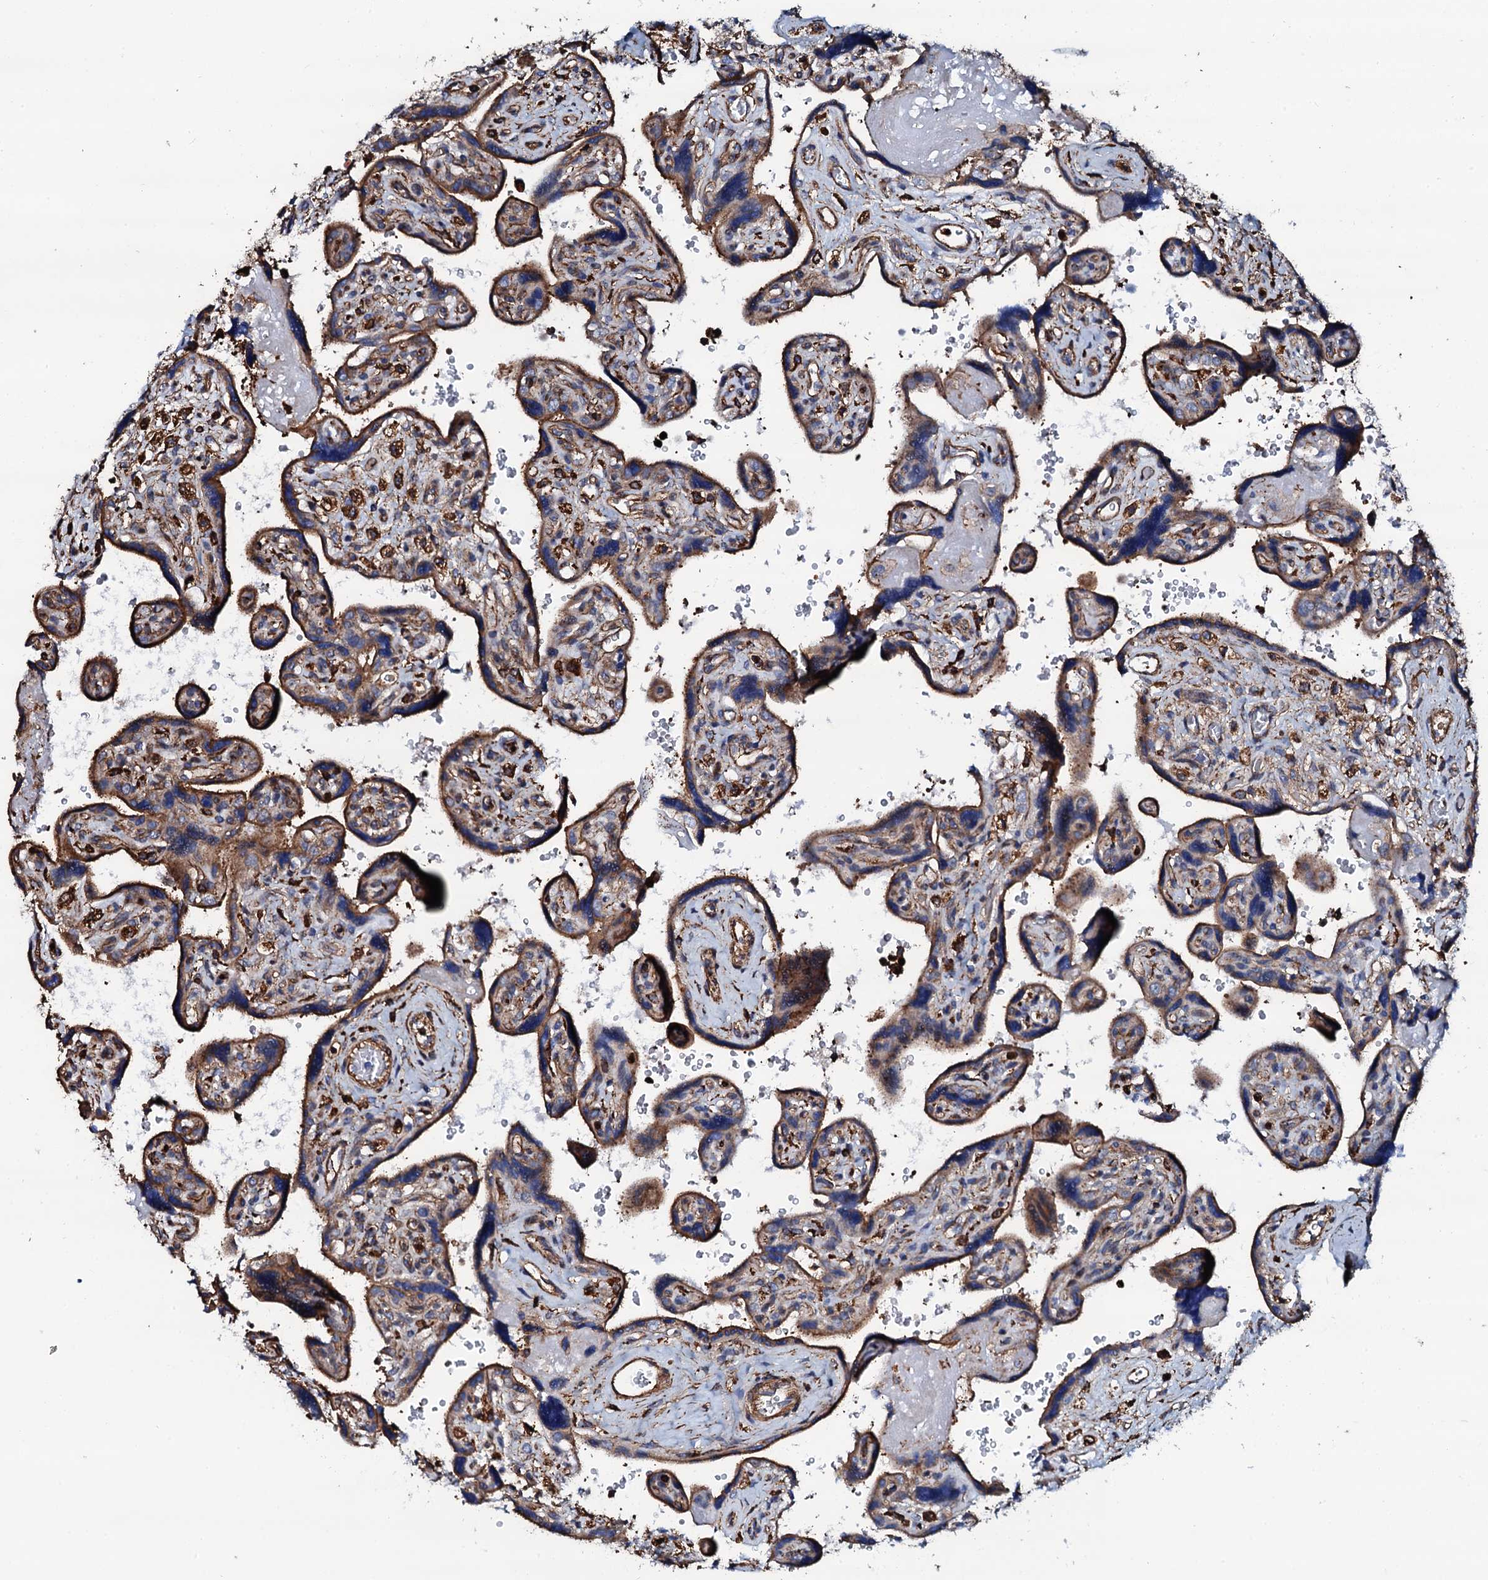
{"staining": {"intensity": "moderate", "quantity": ">75%", "location": "cytoplasmic/membranous"}, "tissue": "placenta", "cell_type": "Trophoblastic cells", "image_type": "normal", "snomed": [{"axis": "morphology", "description": "Normal tissue, NOS"}, {"axis": "topography", "description": "Placenta"}], "caption": "The micrograph shows immunohistochemical staining of normal placenta. There is moderate cytoplasmic/membranous expression is seen in about >75% of trophoblastic cells.", "gene": "INTS10", "patient": {"sex": "female", "age": 39}}